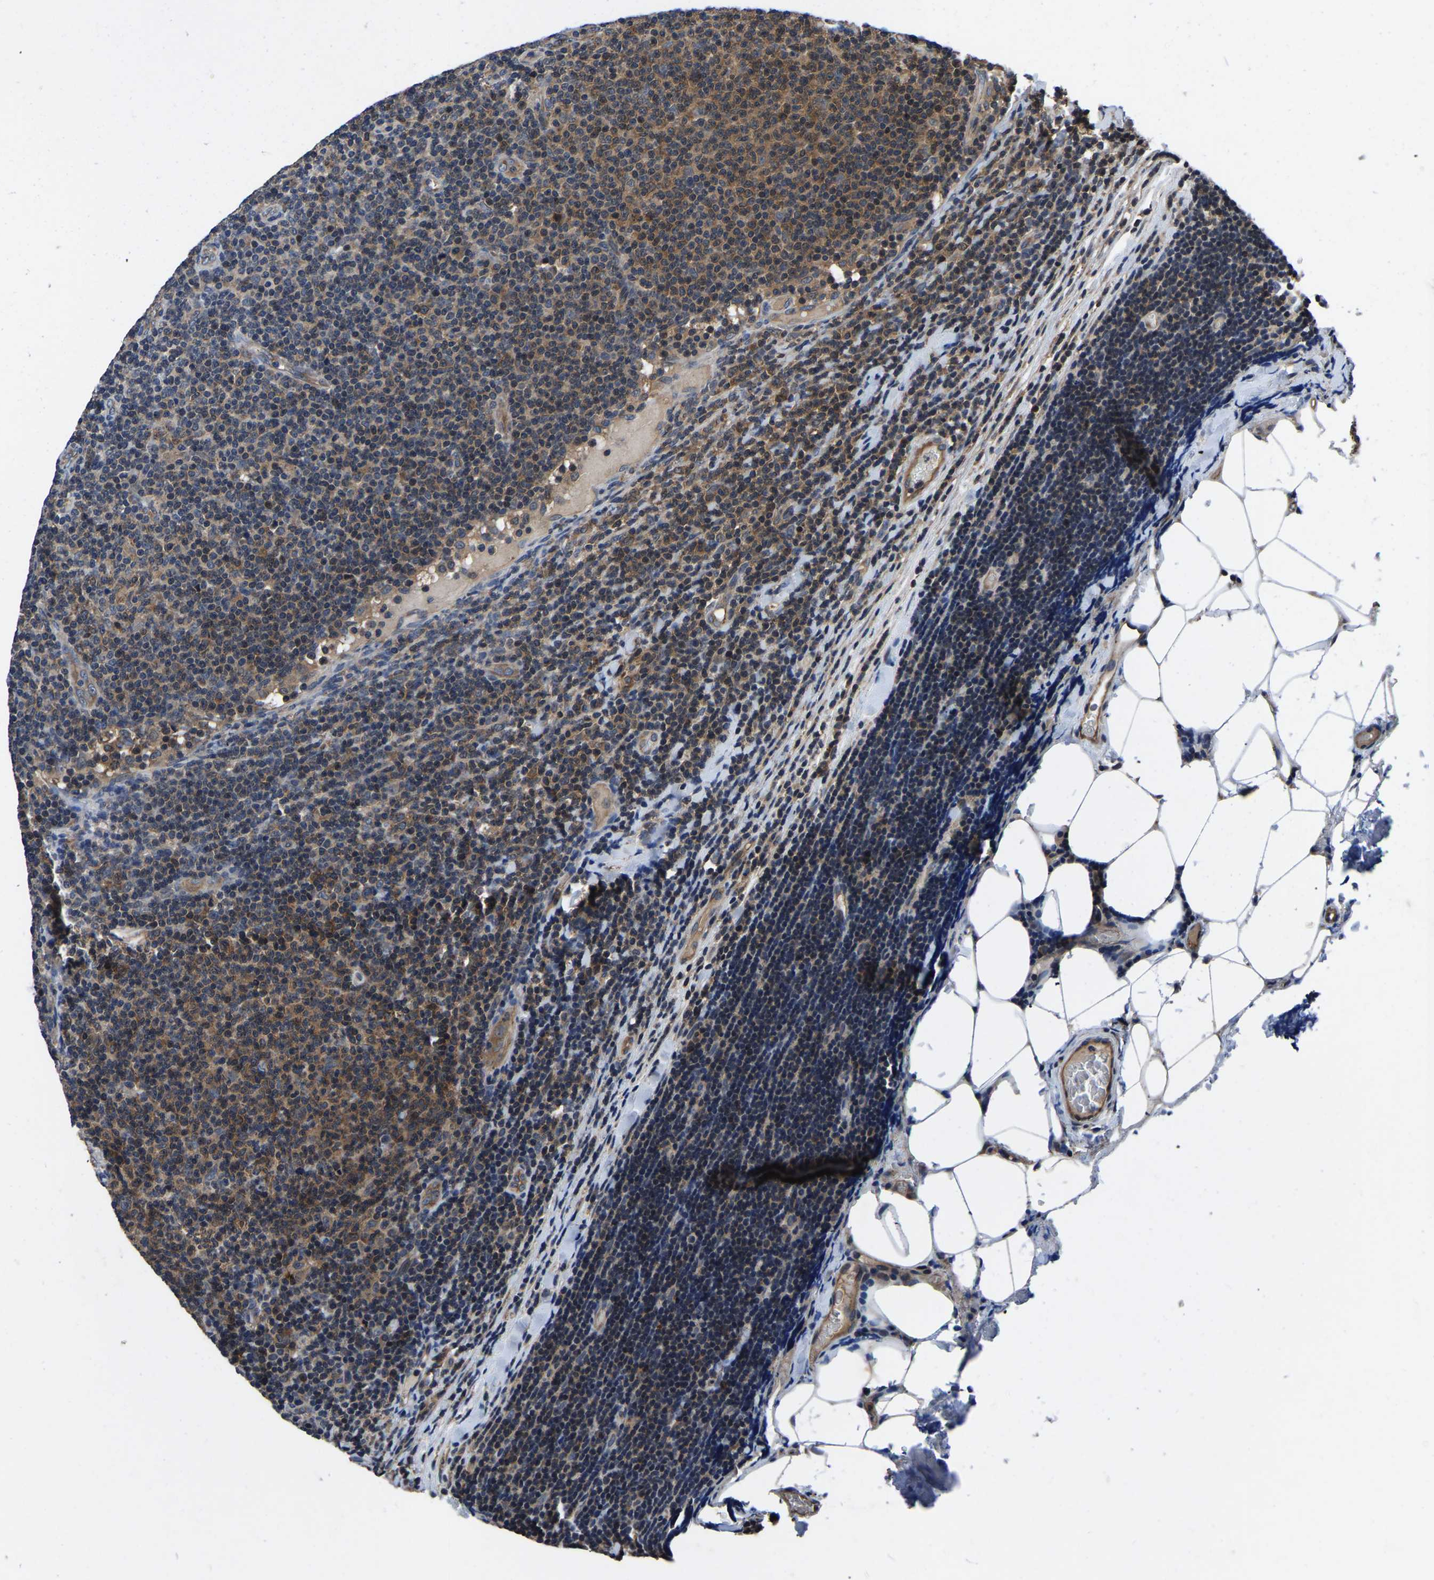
{"staining": {"intensity": "moderate", "quantity": ">75%", "location": "cytoplasmic/membranous"}, "tissue": "lymphoma", "cell_type": "Tumor cells", "image_type": "cancer", "snomed": [{"axis": "morphology", "description": "Malignant lymphoma, non-Hodgkin's type, Low grade"}, {"axis": "topography", "description": "Lymph node"}], "caption": "Malignant lymphoma, non-Hodgkin's type (low-grade) stained with IHC shows moderate cytoplasmic/membranous positivity in about >75% of tumor cells.", "gene": "FGD5", "patient": {"sex": "male", "age": 66}}